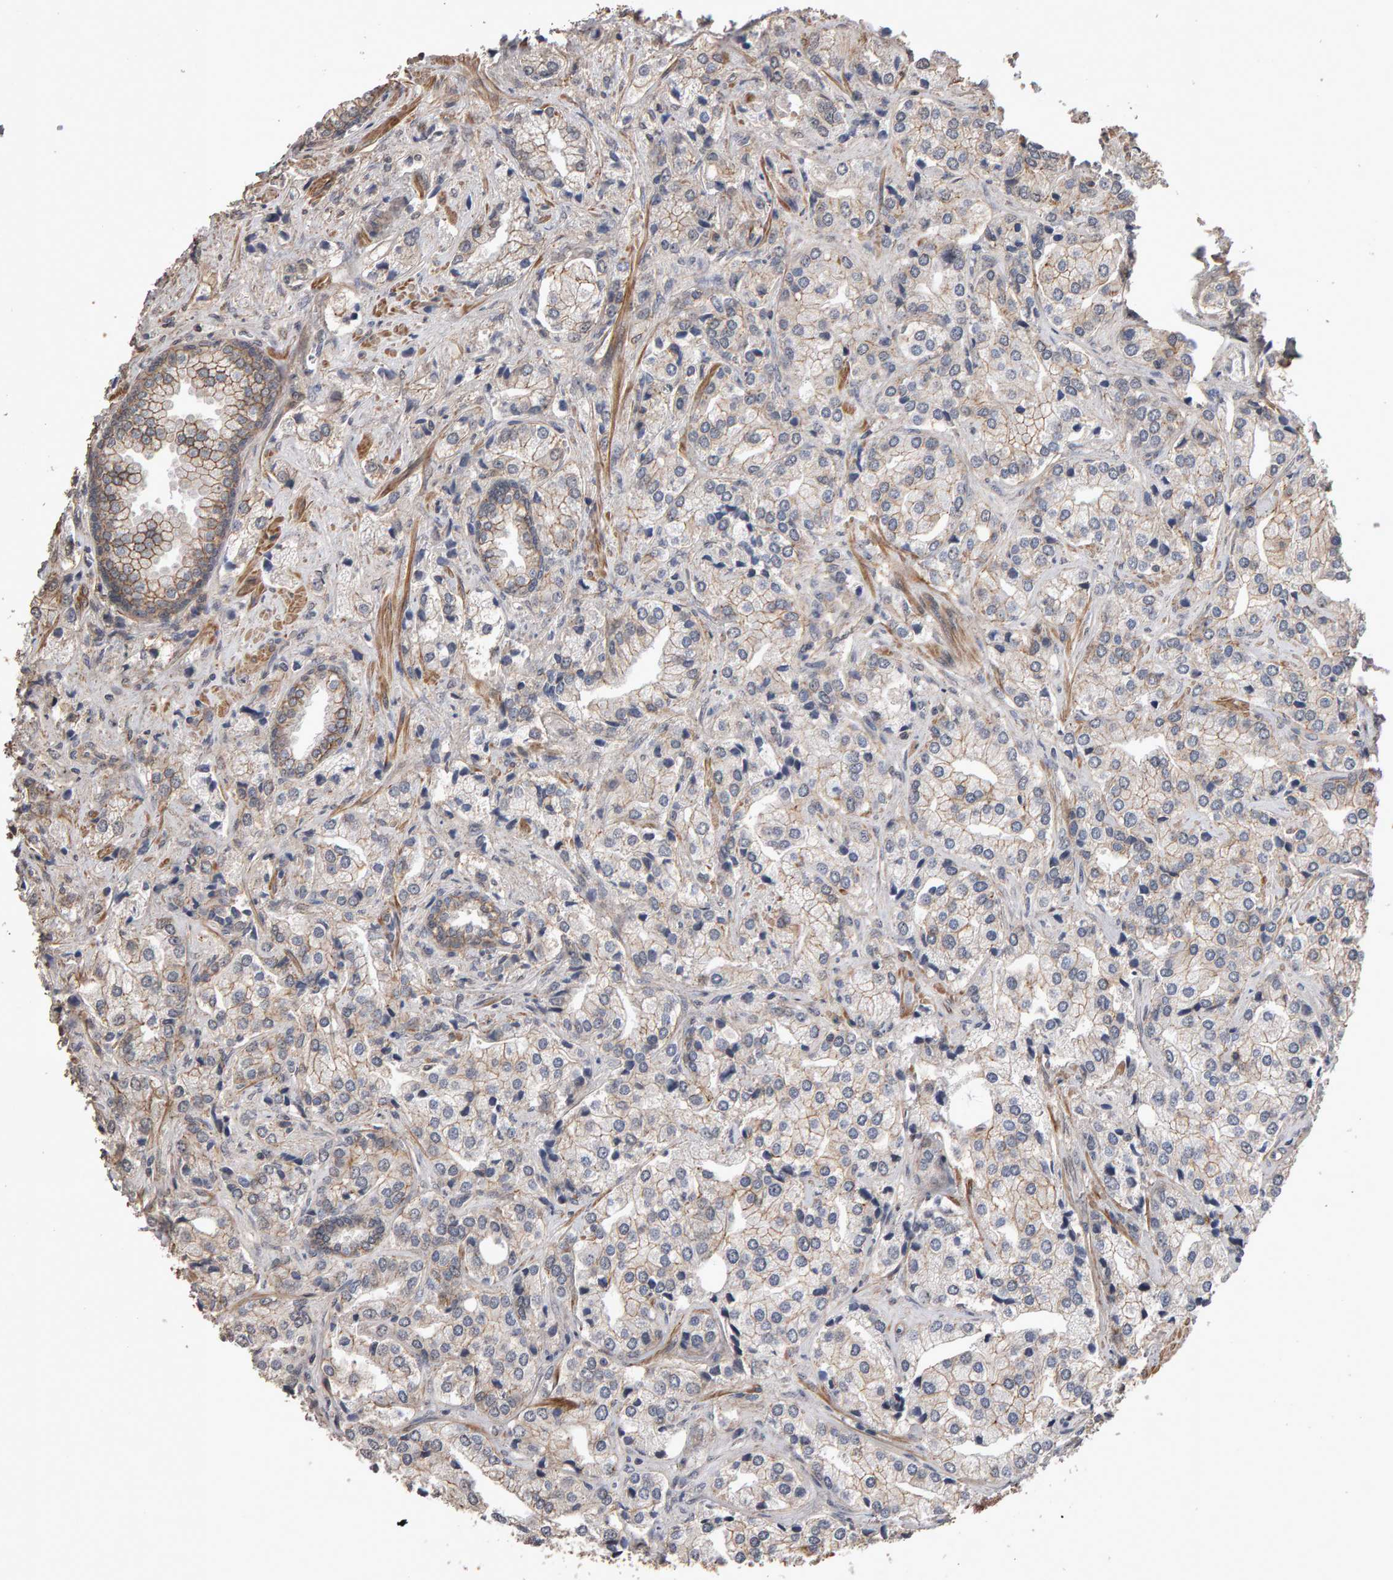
{"staining": {"intensity": "moderate", "quantity": "<25%", "location": "cytoplasmic/membranous"}, "tissue": "prostate cancer", "cell_type": "Tumor cells", "image_type": "cancer", "snomed": [{"axis": "morphology", "description": "Adenocarcinoma, High grade"}, {"axis": "topography", "description": "Prostate"}], "caption": "High-magnification brightfield microscopy of high-grade adenocarcinoma (prostate) stained with DAB (3,3'-diaminobenzidine) (brown) and counterstained with hematoxylin (blue). tumor cells exhibit moderate cytoplasmic/membranous staining is identified in about<25% of cells.", "gene": "SCRIB", "patient": {"sex": "male", "age": 66}}